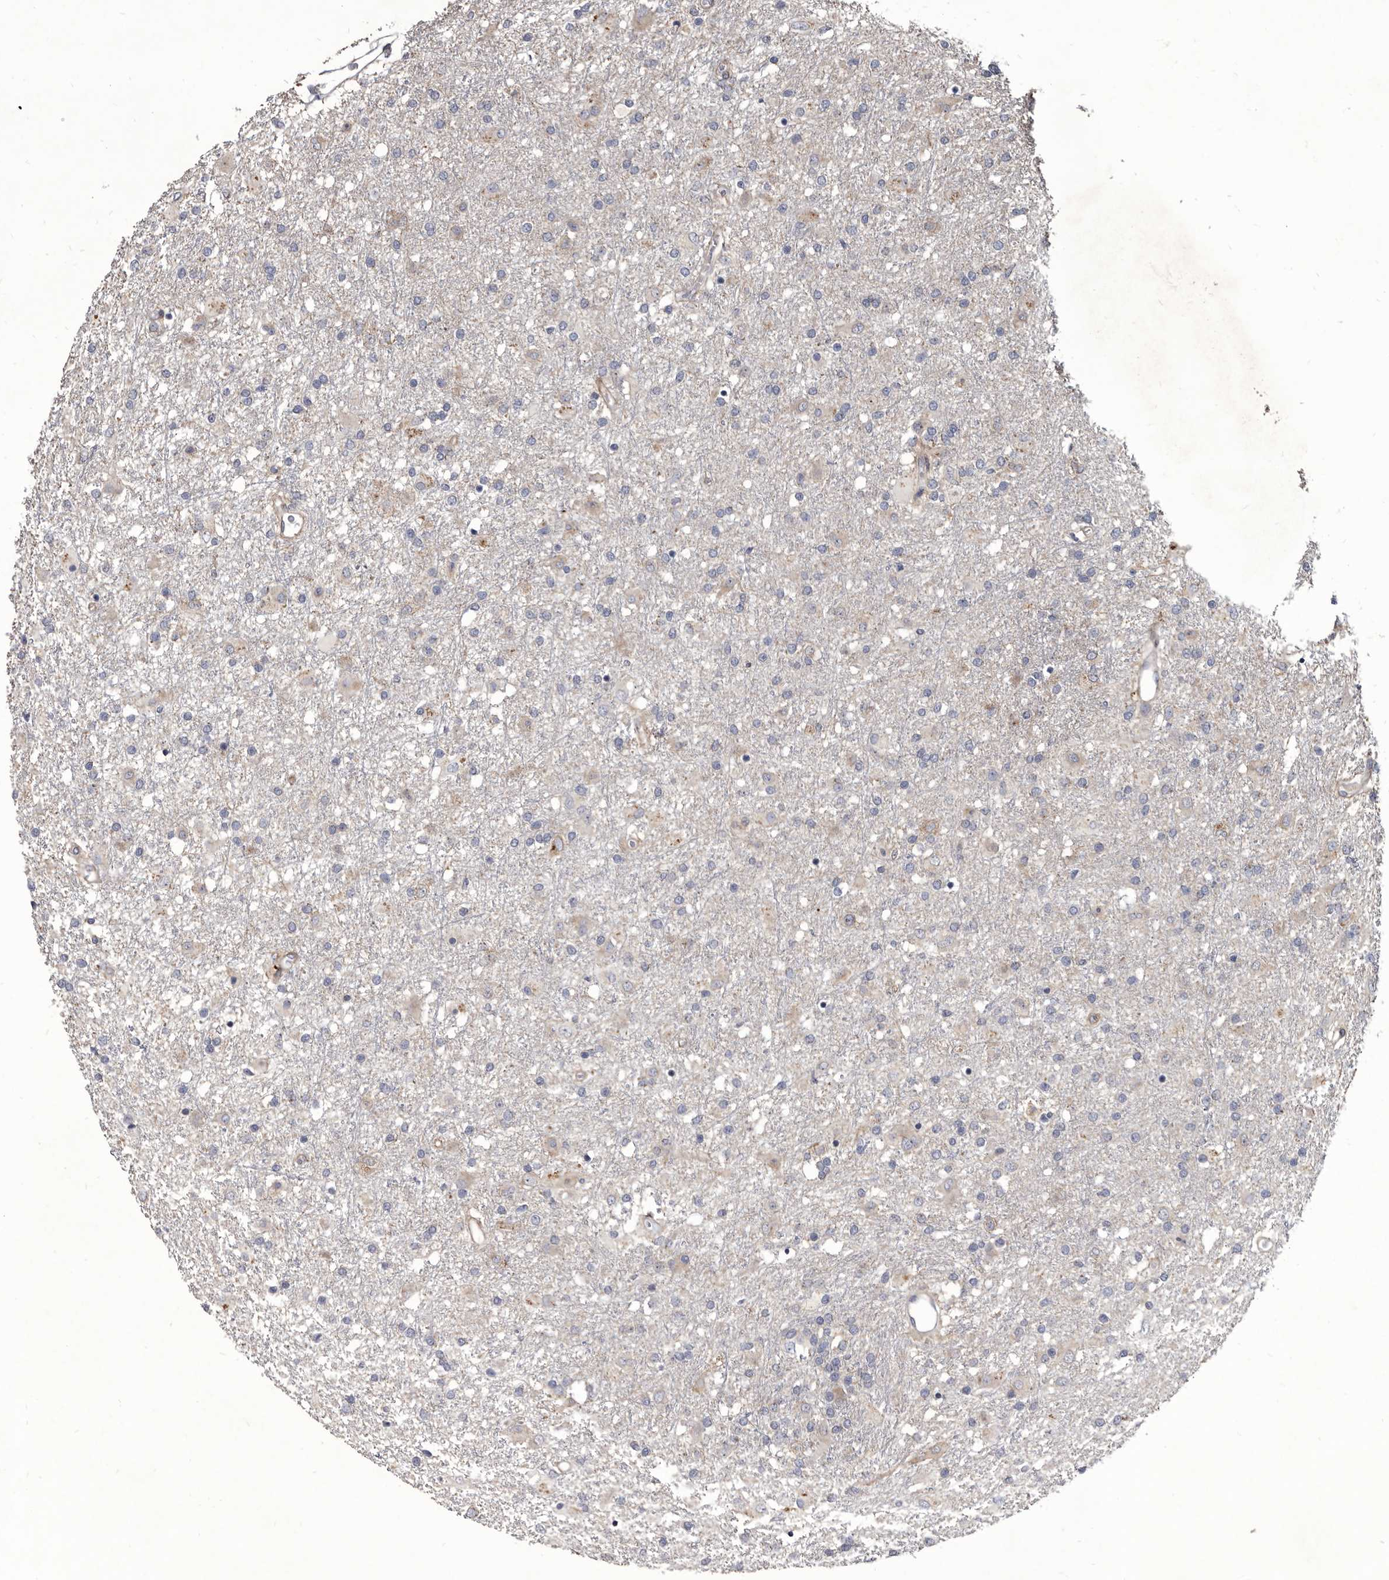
{"staining": {"intensity": "weak", "quantity": "<25%", "location": "cytoplasmic/membranous"}, "tissue": "glioma", "cell_type": "Tumor cells", "image_type": "cancer", "snomed": [{"axis": "morphology", "description": "Glioma, malignant, Low grade"}, {"axis": "topography", "description": "Brain"}], "caption": "Immunohistochemical staining of human glioma exhibits no significant expression in tumor cells.", "gene": "PROM1", "patient": {"sex": "male", "age": 65}}